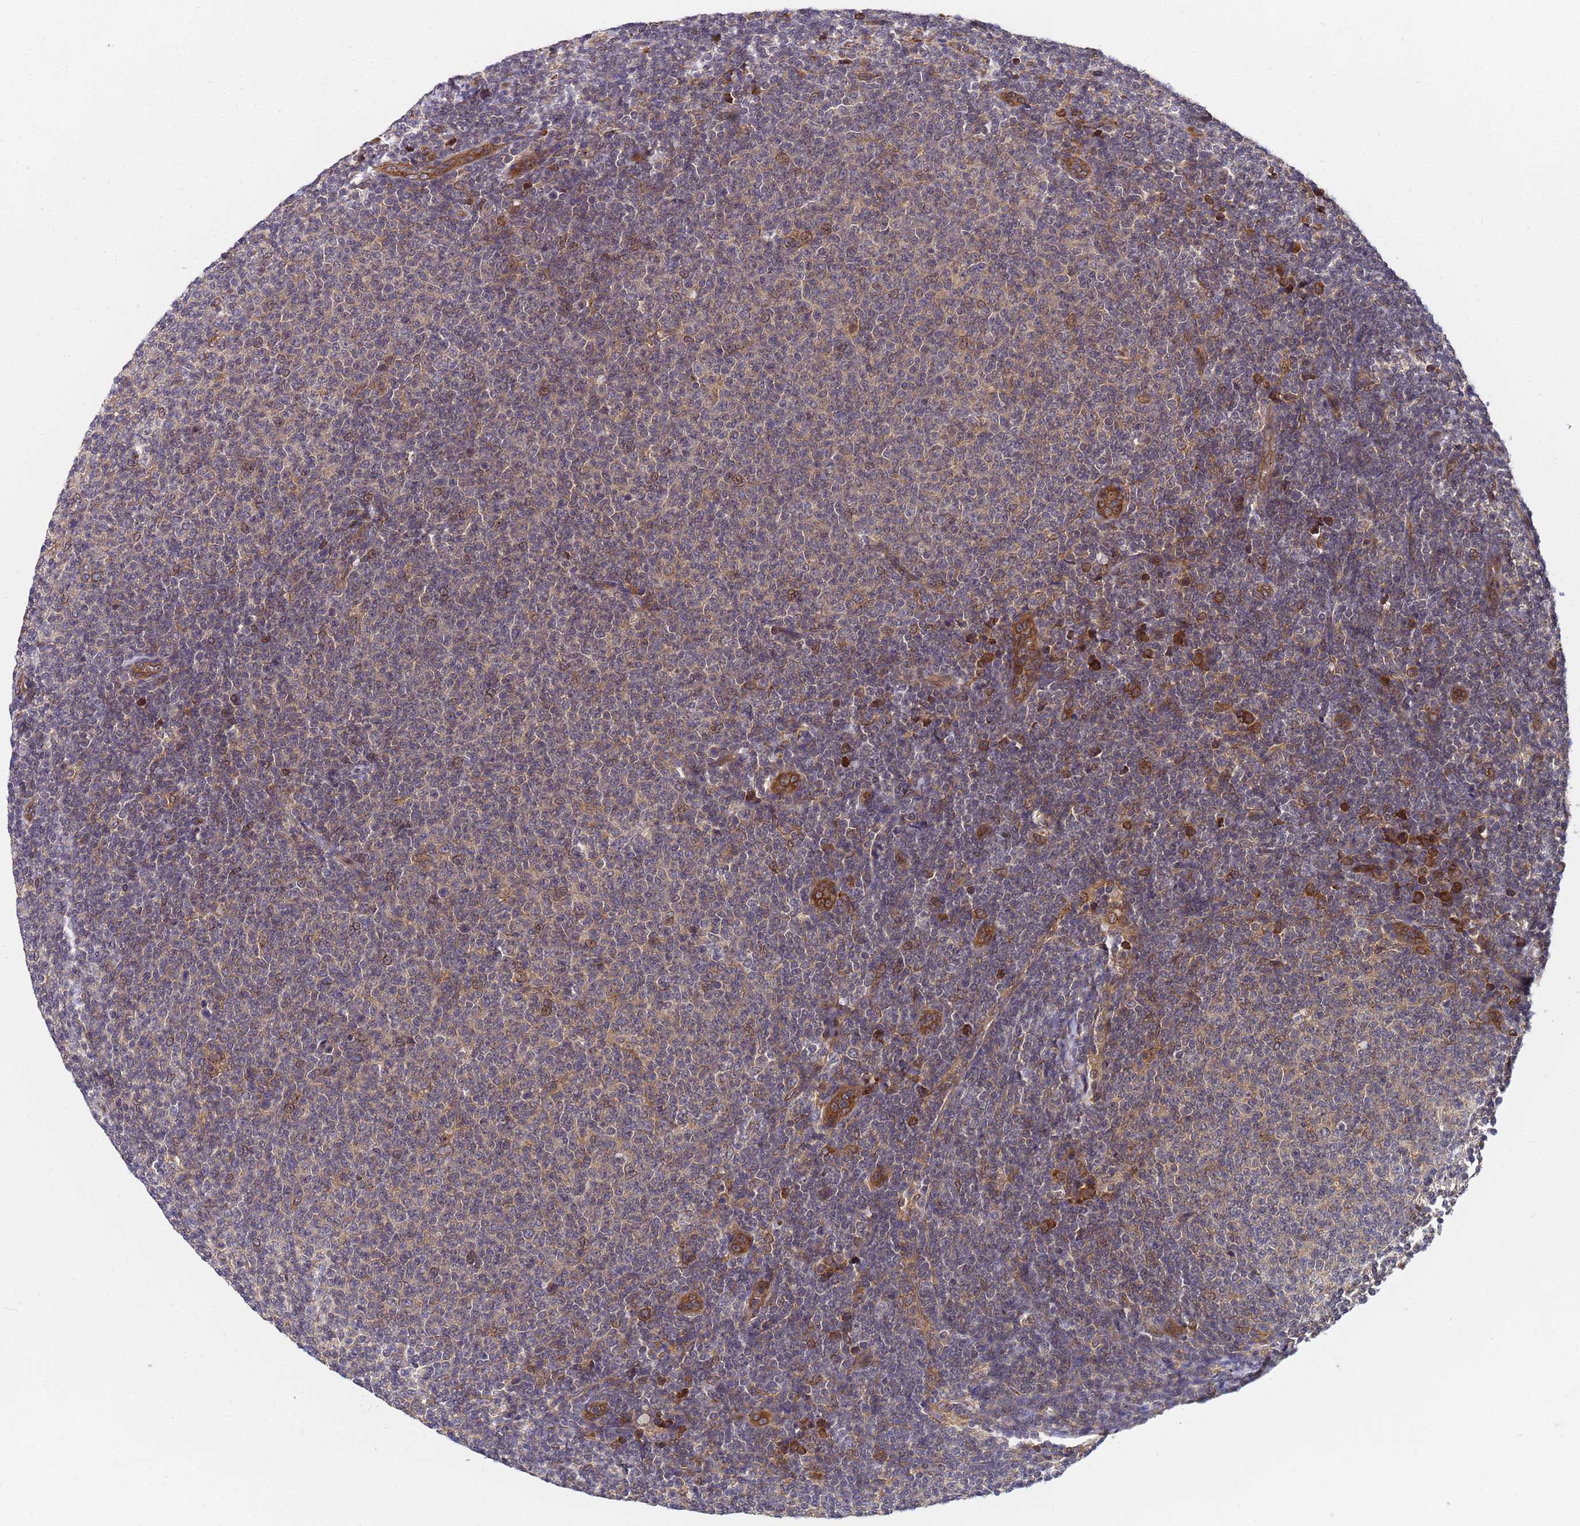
{"staining": {"intensity": "weak", "quantity": "25%-75%", "location": "cytoplasmic/membranous"}, "tissue": "lymphoma", "cell_type": "Tumor cells", "image_type": "cancer", "snomed": [{"axis": "morphology", "description": "Malignant lymphoma, non-Hodgkin's type, Low grade"}, {"axis": "topography", "description": "Lymph node"}], "caption": "There is low levels of weak cytoplasmic/membranous expression in tumor cells of malignant lymphoma, non-Hodgkin's type (low-grade), as demonstrated by immunohistochemical staining (brown color).", "gene": "UNC93B1", "patient": {"sex": "male", "age": 66}}